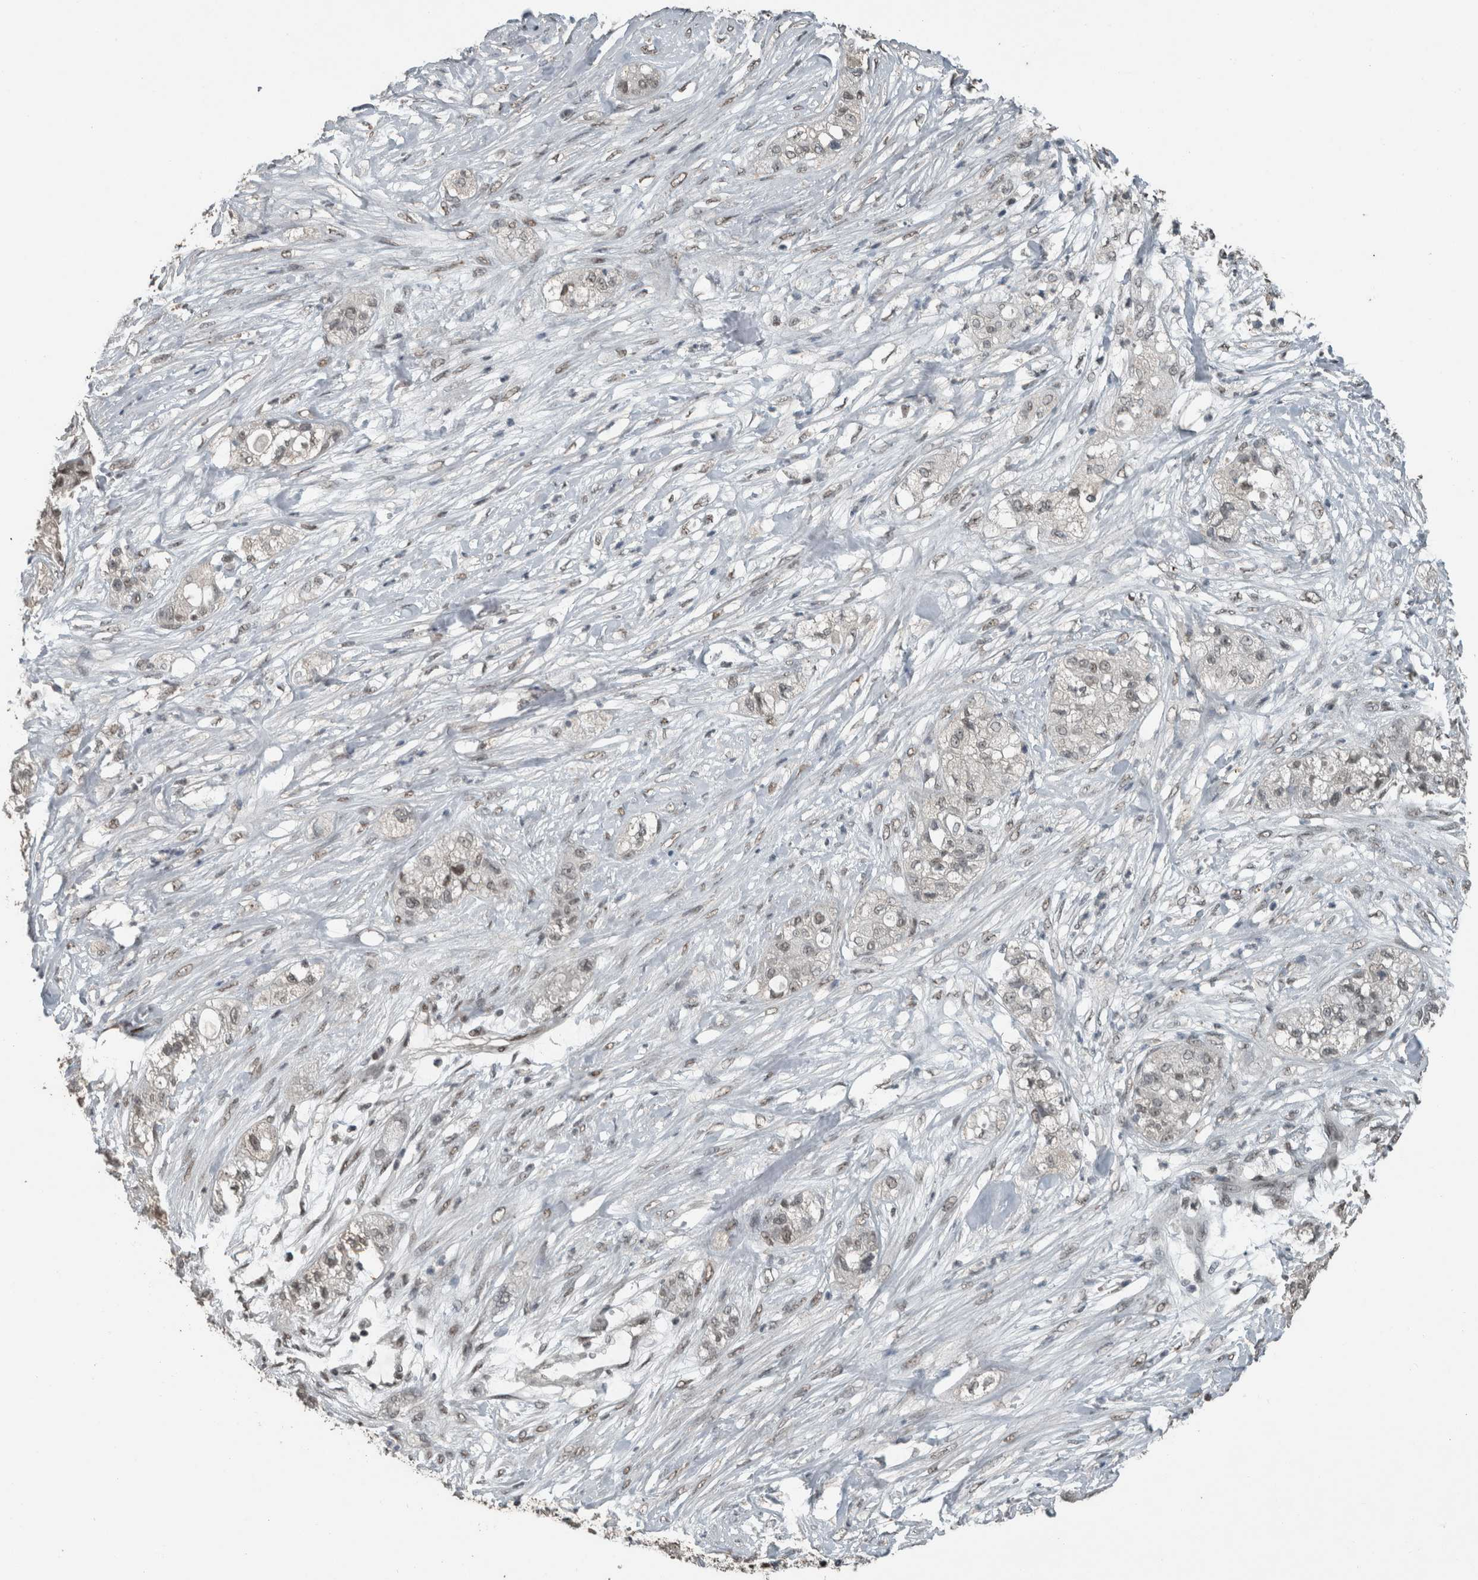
{"staining": {"intensity": "weak", "quantity": "<25%", "location": "nuclear"}, "tissue": "pancreatic cancer", "cell_type": "Tumor cells", "image_type": "cancer", "snomed": [{"axis": "morphology", "description": "Adenocarcinoma, NOS"}, {"axis": "topography", "description": "Pancreas"}], "caption": "Photomicrograph shows no protein staining in tumor cells of adenocarcinoma (pancreatic) tissue.", "gene": "ZNF24", "patient": {"sex": "female", "age": 78}}